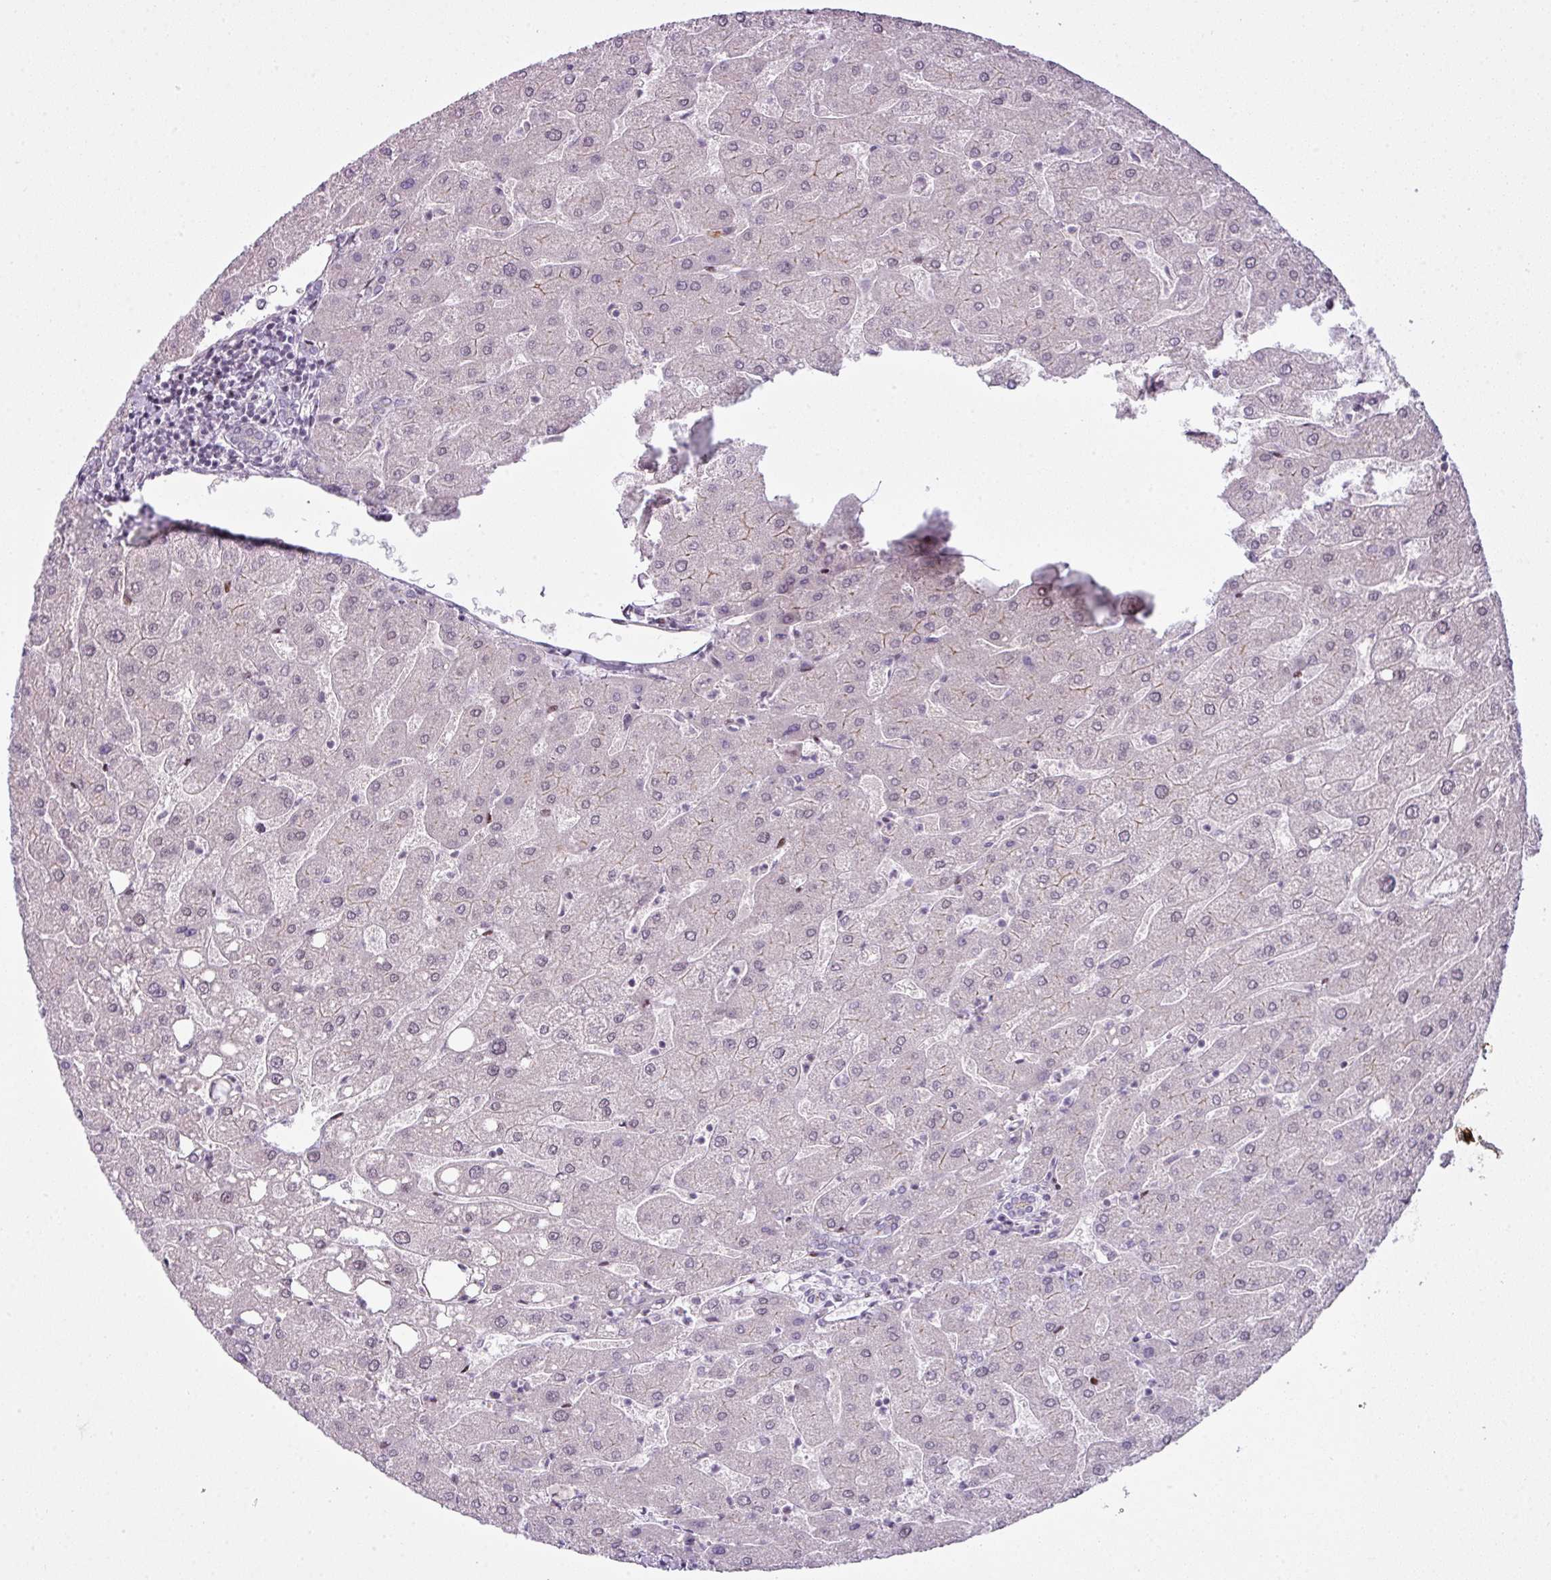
{"staining": {"intensity": "negative", "quantity": "none", "location": "none"}, "tissue": "liver", "cell_type": "Cholangiocytes", "image_type": "normal", "snomed": [{"axis": "morphology", "description": "Normal tissue, NOS"}, {"axis": "topography", "description": "Liver"}], "caption": "An immunohistochemistry photomicrograph of normal liver is shown. There is no staining in cholangiocytes of liver.", "gene": "ZNF688", "patient": {"sex": "male", "age": 67}}